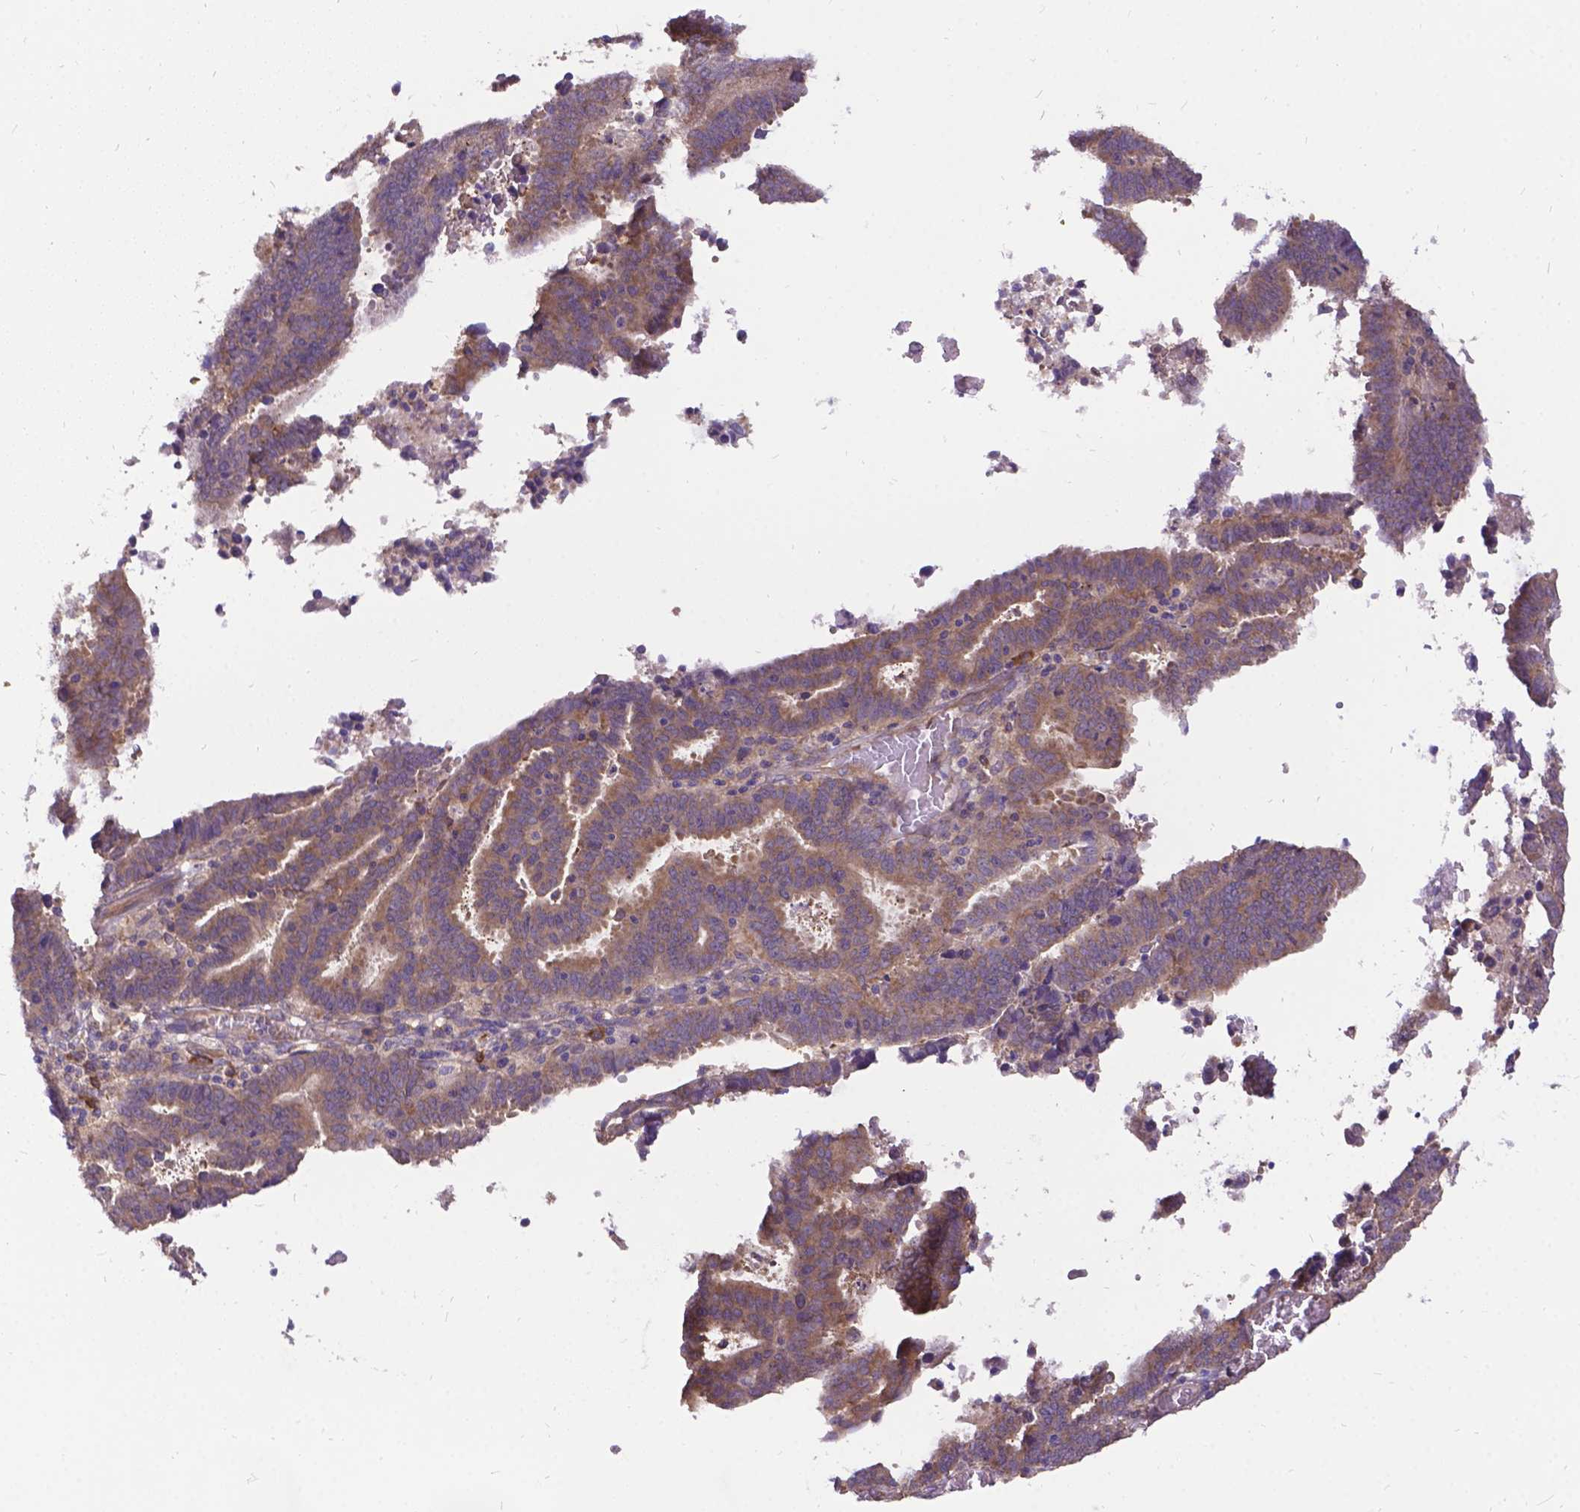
{"staining": {"intensity": "moderate", "quantity": ">75%", "location": "cytoplasmic/membranous"}, "tissue": "endometrial cancer", "cell_type": "Tumor cells", "image_type": "cancer", "snomed": [{"axis": "morphology", "description": "Adenocarcinoma, NOS"}, {"axis": "topography", "description": "Uterus"}], "caption": "A medium amount of moderate cytoplasmic/membranous staining is identified in about >75% of tumor cells in endometrial adenocarcinoma tissue.", "gene": "DENND6A", "patient": {"sex": "female", "age": 83}}